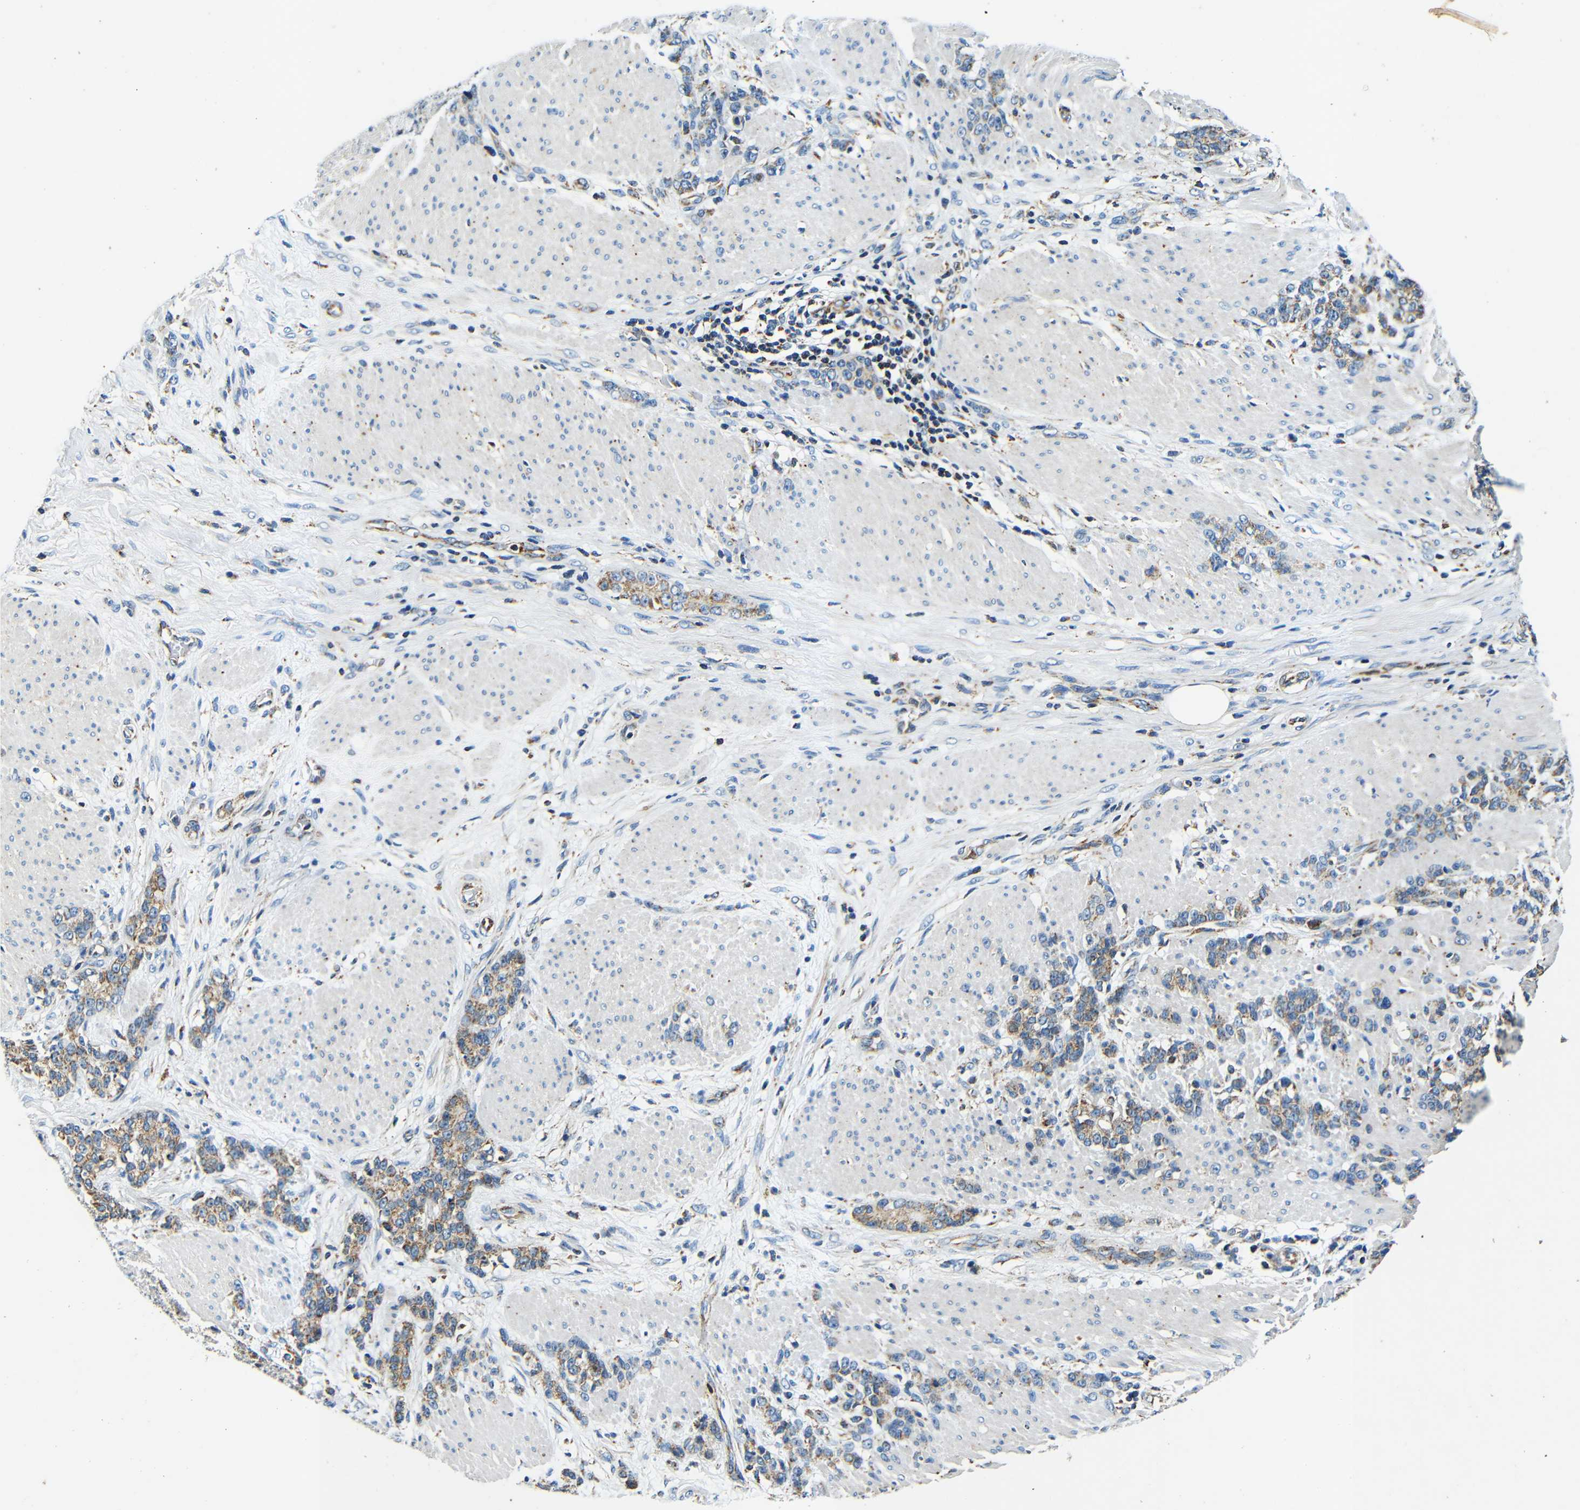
{"staining": {"intensity": "moderate", "quantity": ">75%", "location": "cytoplasmic/membranous"}, "tissue": "stomach cancer", "cell_type": "Tumor cells", "image_type": "cancer", "snomed": [{"axis": "morphology", "description": "Adenocarcinoma, NOS"}, {"axis": "topography", "description": "Stomach, lower"}], "caption": "Tumor cells demonstrate moderate cytoplasmic/membranous expression in approximately >75% of cells in stomach cancer.", "gene": "GALNT18", "patient": {"sex": "male", "age": 88}}